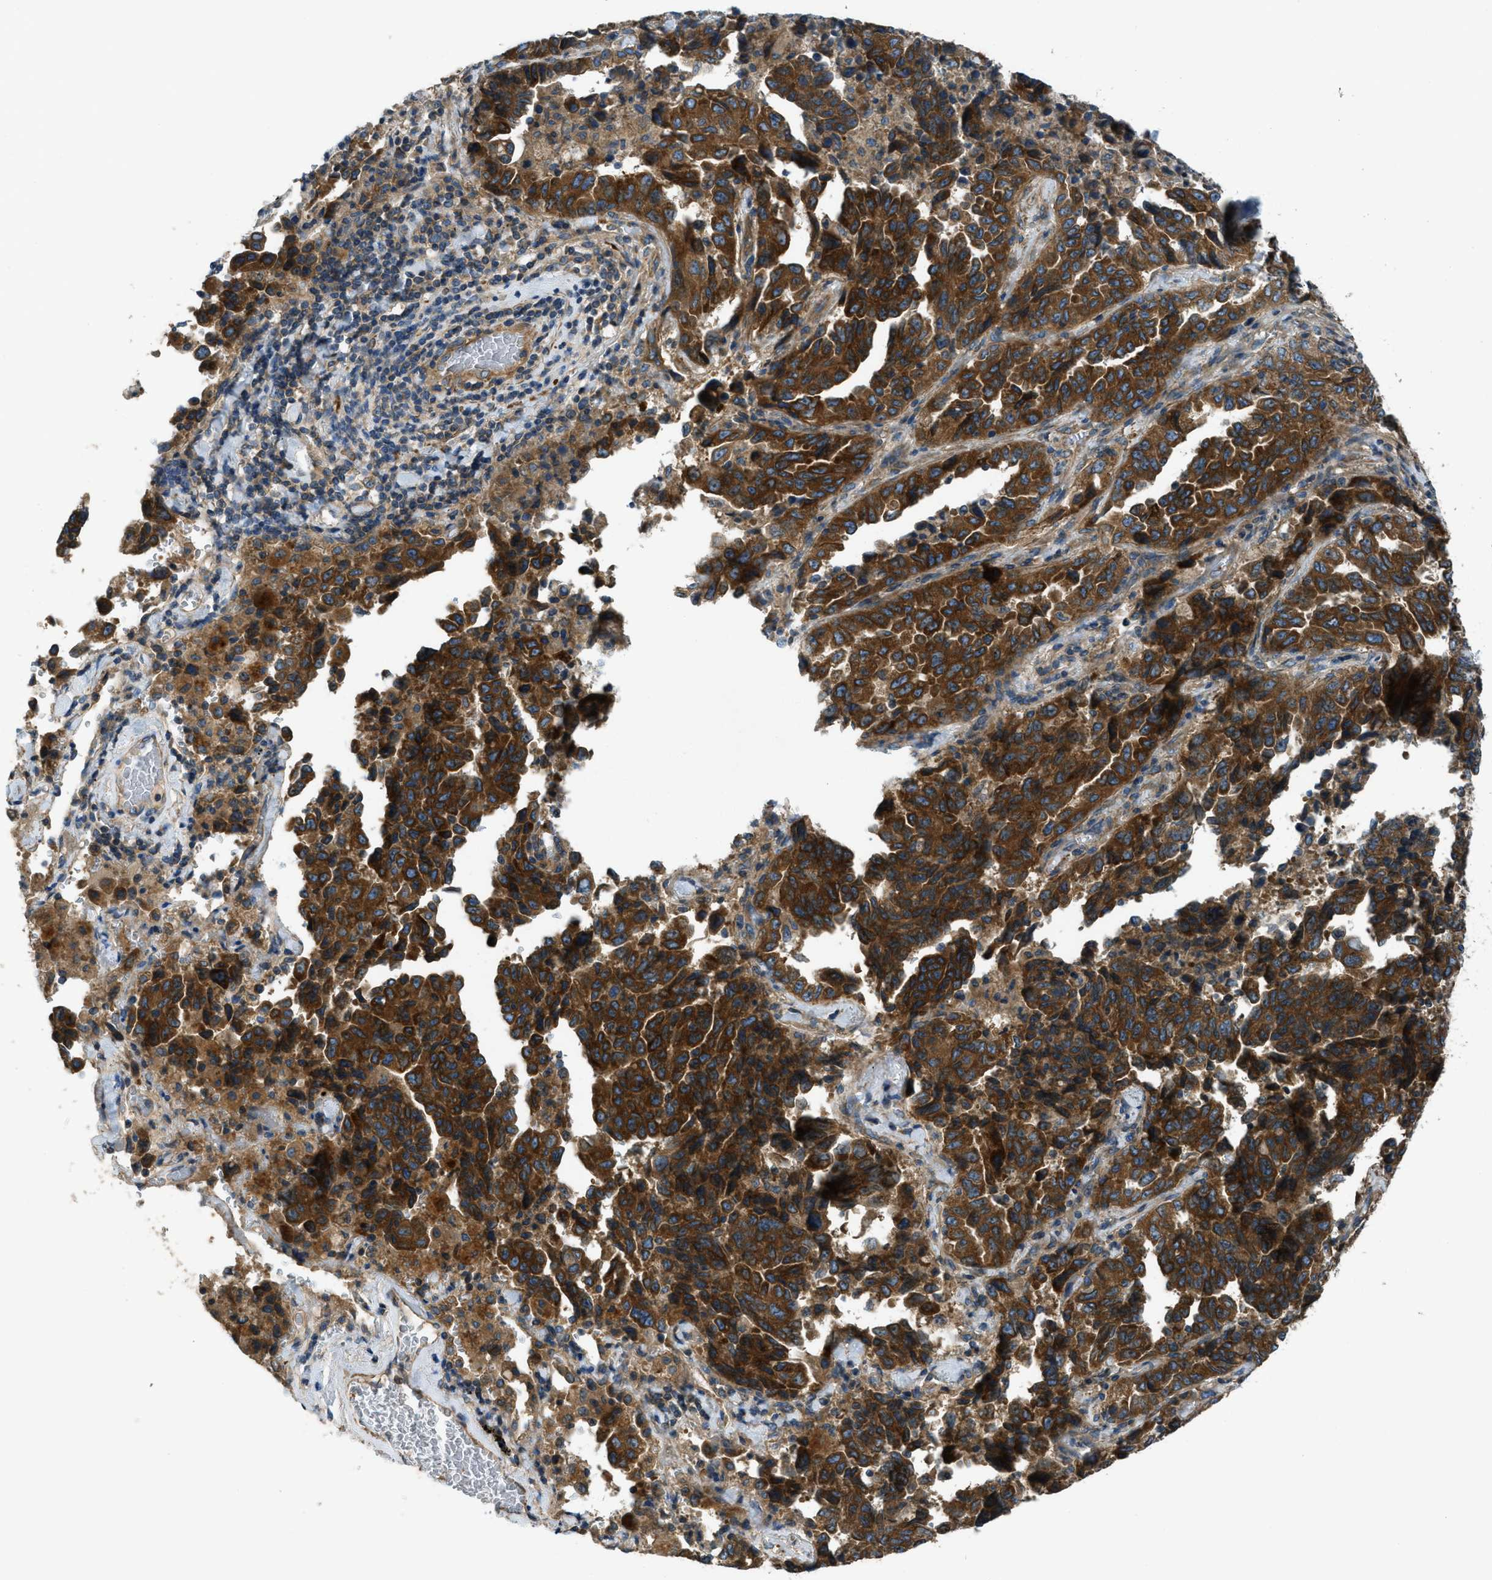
{"staining": {"intensity": "strong", "quantity": ">75%", "location": "cytoplasmic/membranous"}, "tissue": "lung cancer", "cell_type": "Tumor cells", "image_type": "cancer", "snomed": [{"axis": "morphology", "description": "Adenocarcinoma, NOS"}, {"axis": "topography", "description": "Lung"}], "caption": "Immunohistochemistry histopathology image of lung cancer stained for a protein (brown), which shows high levels of strong cytoplasmic/membranous staining in approximately >75% of tumor cells.", "gene": "VEZT", "patient": {"sex": "female", "age": 51}}